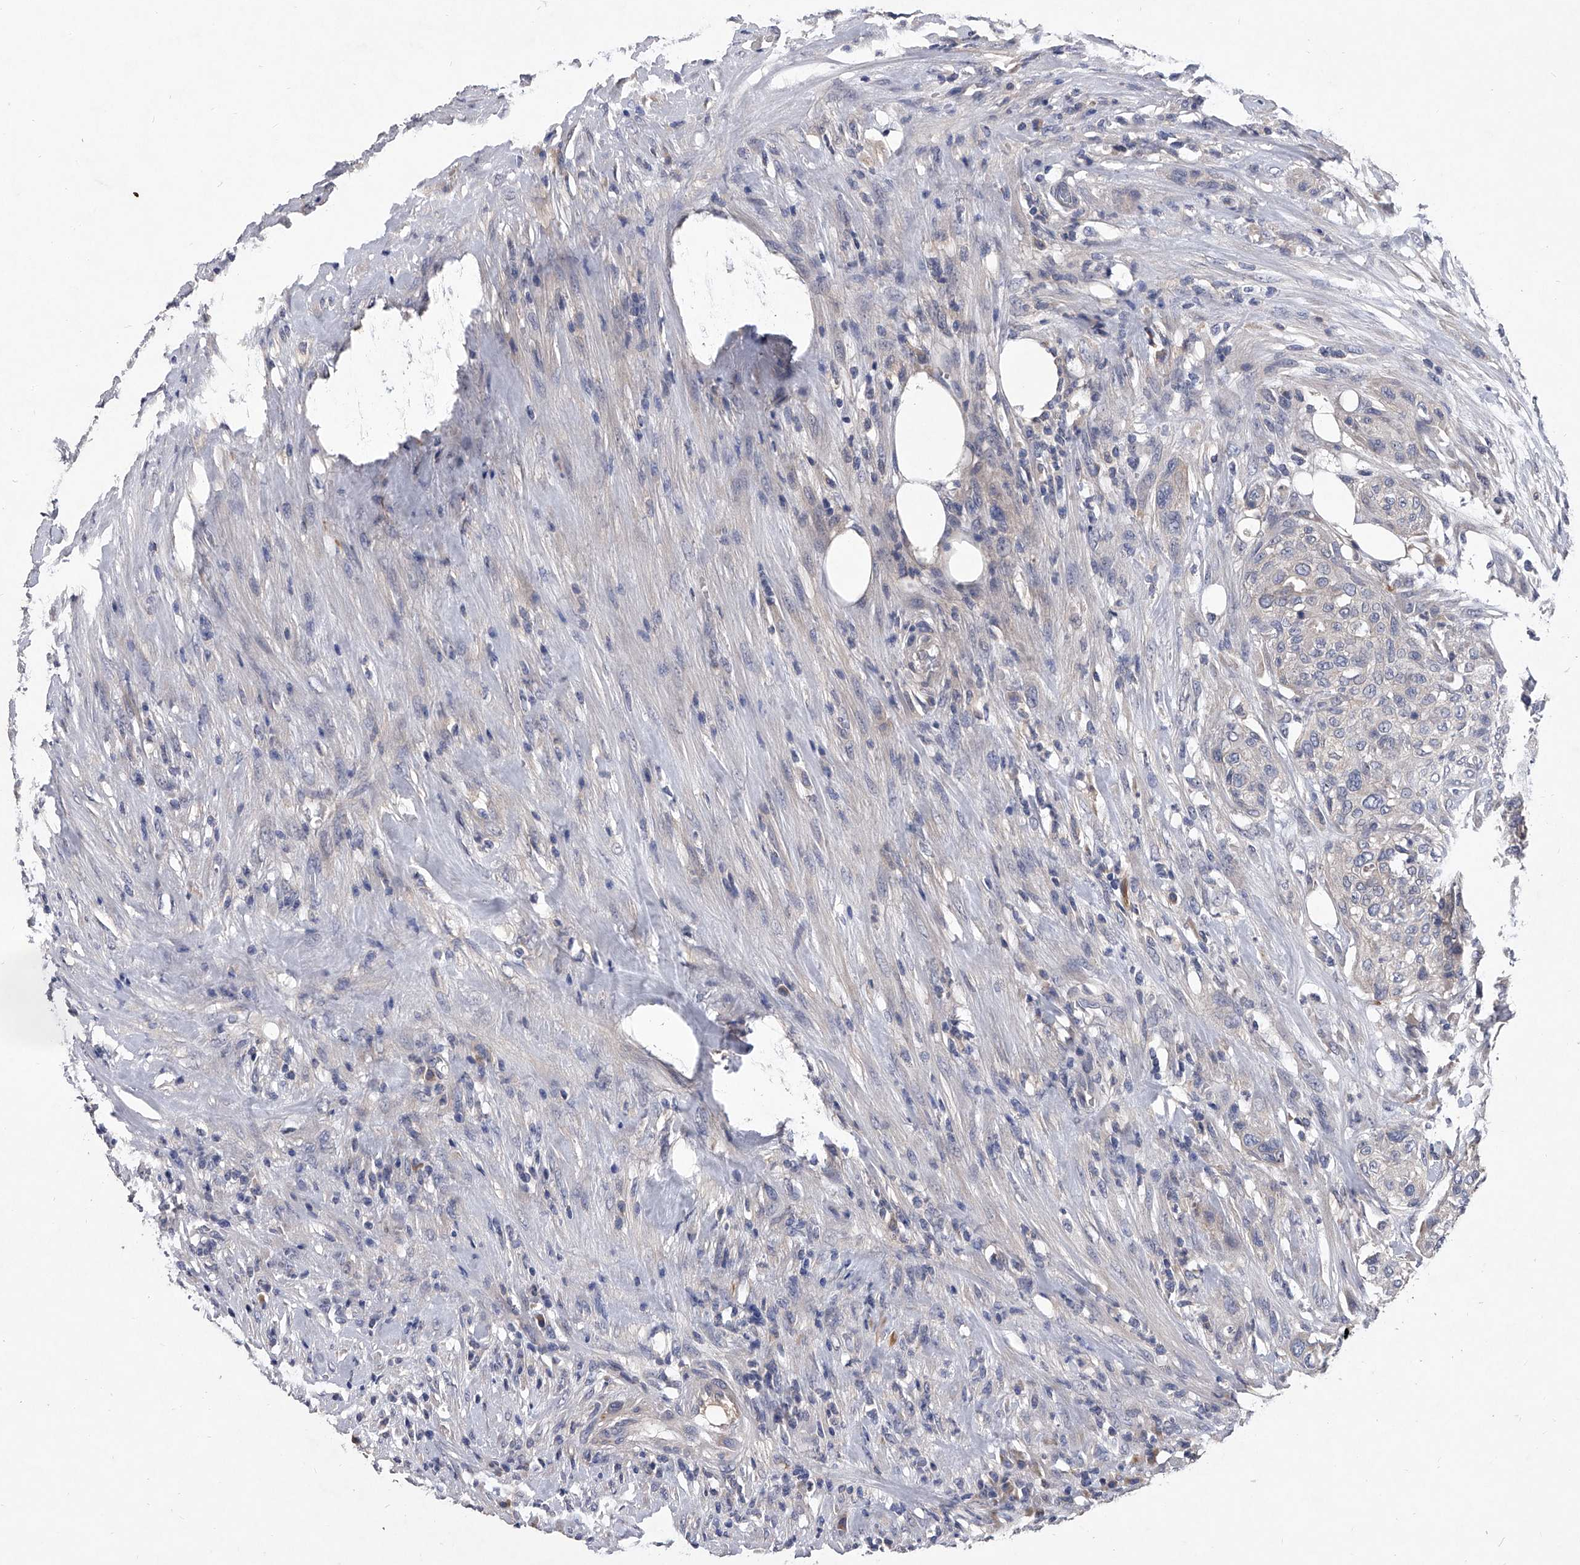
{"staining": {"intensity": "negative", "quantity": "none", "location": "none"}, "tissue": "urothelial cancer", "cell_type": "Tumor cells", "image_type": "cancer", "snomed": [{"axis": "morphology", "description": "Urothelial carcinoma, High grade"}, {"axis": "topography", "description": "Urinary bladder"}], "caption": "The immunohistochemistry photomicrograph has no significant positivity in tumor cells of urothelial cancer tissue.", "gene": "C5", "patient": {"sex": "male", "age": 35}}